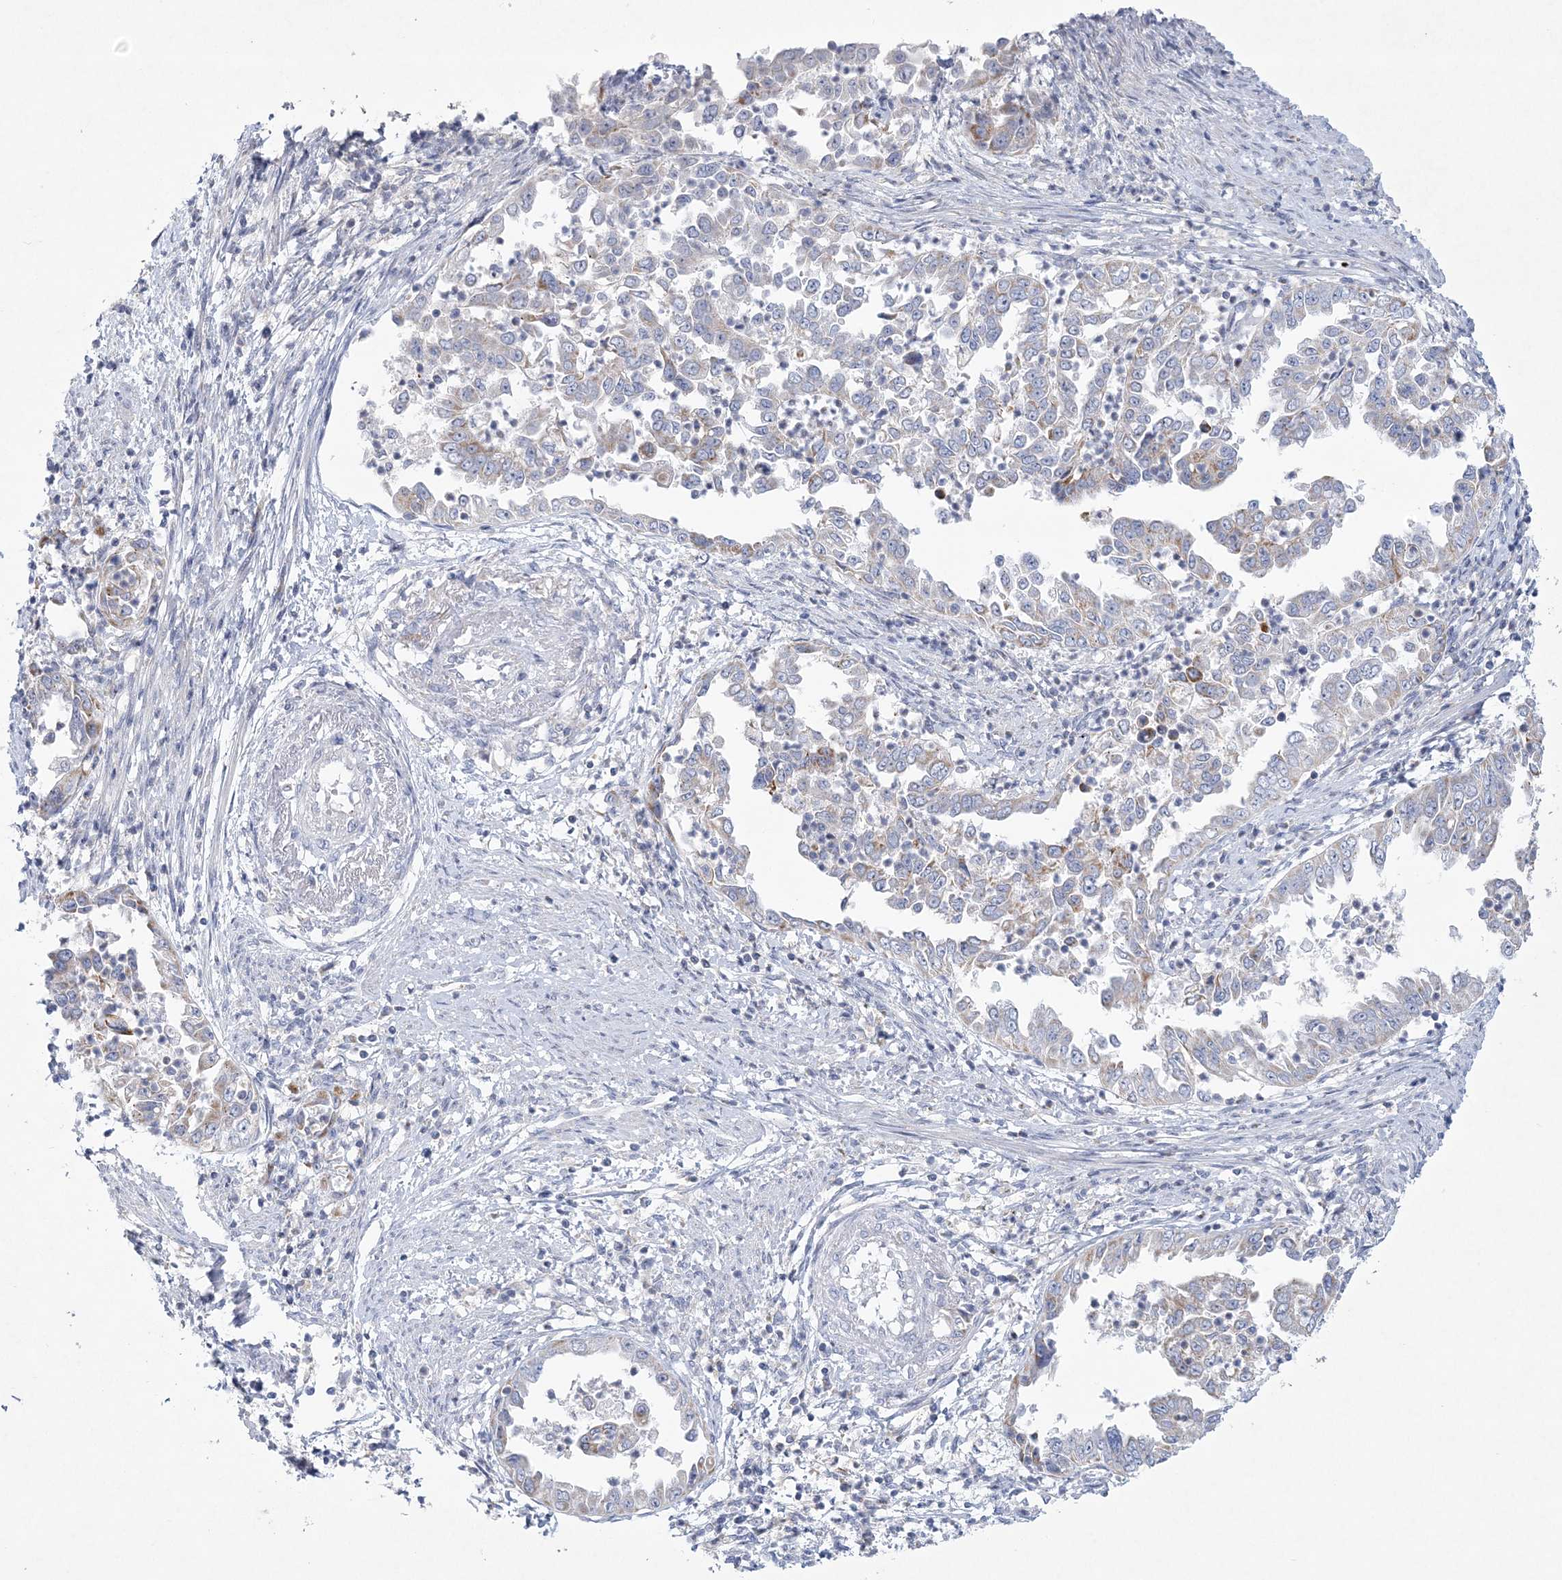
{"staining": {"intensity": "negative", "quantity": "none", "location": "none"}, "tissue": "endometrial cancer", "cell_type": "Tumor cells", "image_type": "cancer", "snomed": [{"axis": "morphology", "description": "Adenocarcinoma, NOS"}, {"axis": "topography", "description": "Endometrium"}], "caption": "Endometrial cancer stained for a protein using immunohistochemistry reveals no staining tumor cells.", "gene": "NIPAL1", "patient": {"sex": "female", "age": 85}}